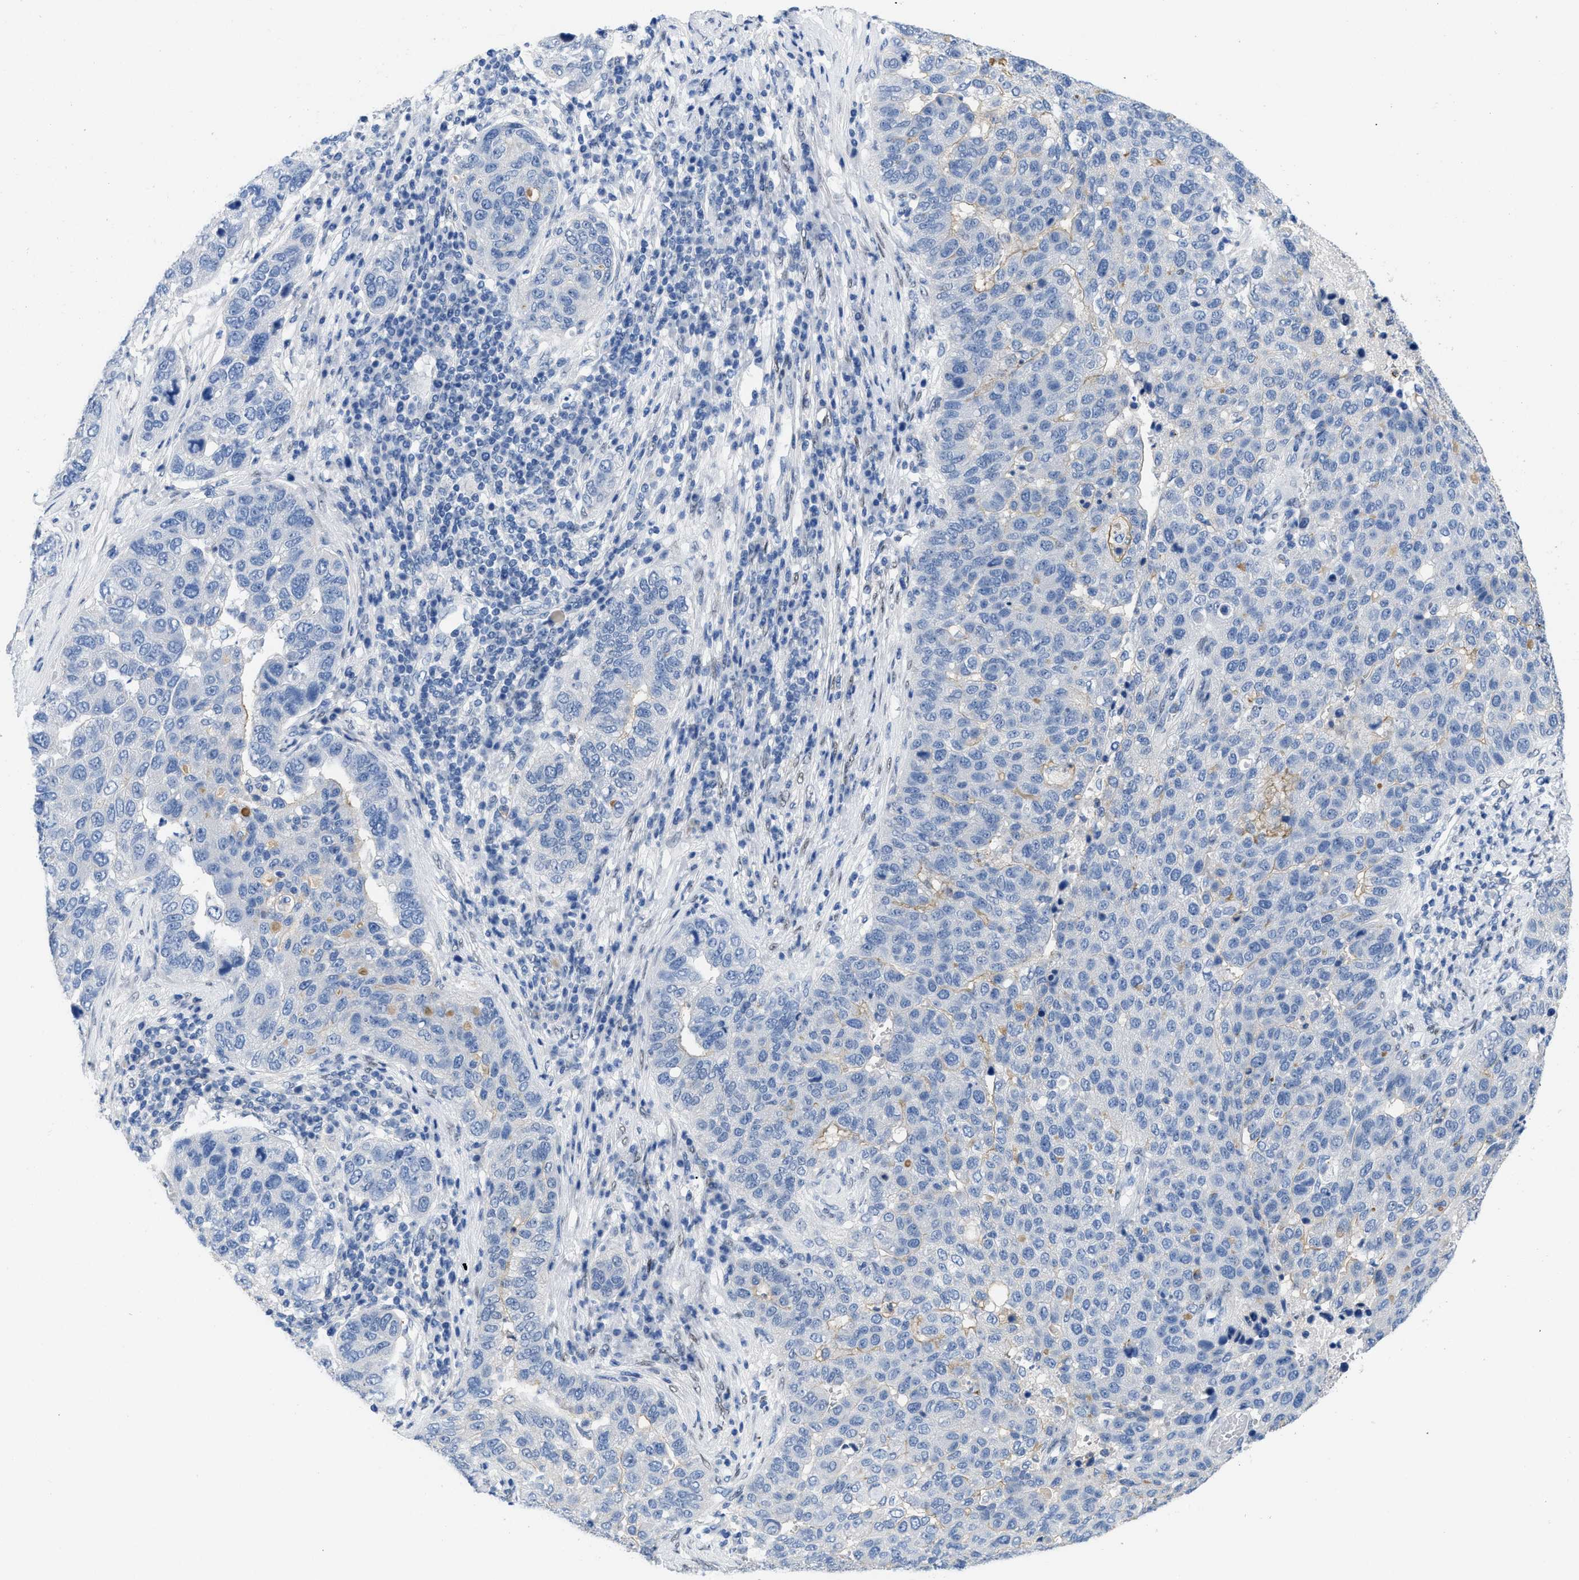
{"staining": {"intensity": "negative", "quantity": "none", "location": "none"}, "tissue": "pancreatic cancer", "cell_type": "Tumor cells", "image_type": "cancer", "snomed": [{"axis": "morphology", "description": "Adenocarcinoma, NOS"}, {"axis": "topography", "description": "Pancreas"}], "caption": "IHC histopathology image of neoplastic tissue: pancreatic adenocarcinoma stained with DAB (3,3'-diaminobenzidine) demonstrates no significant protein positivity in tumor cells.", "gene": "NFIX", "patient": {"sex": "female", "age": 61}}